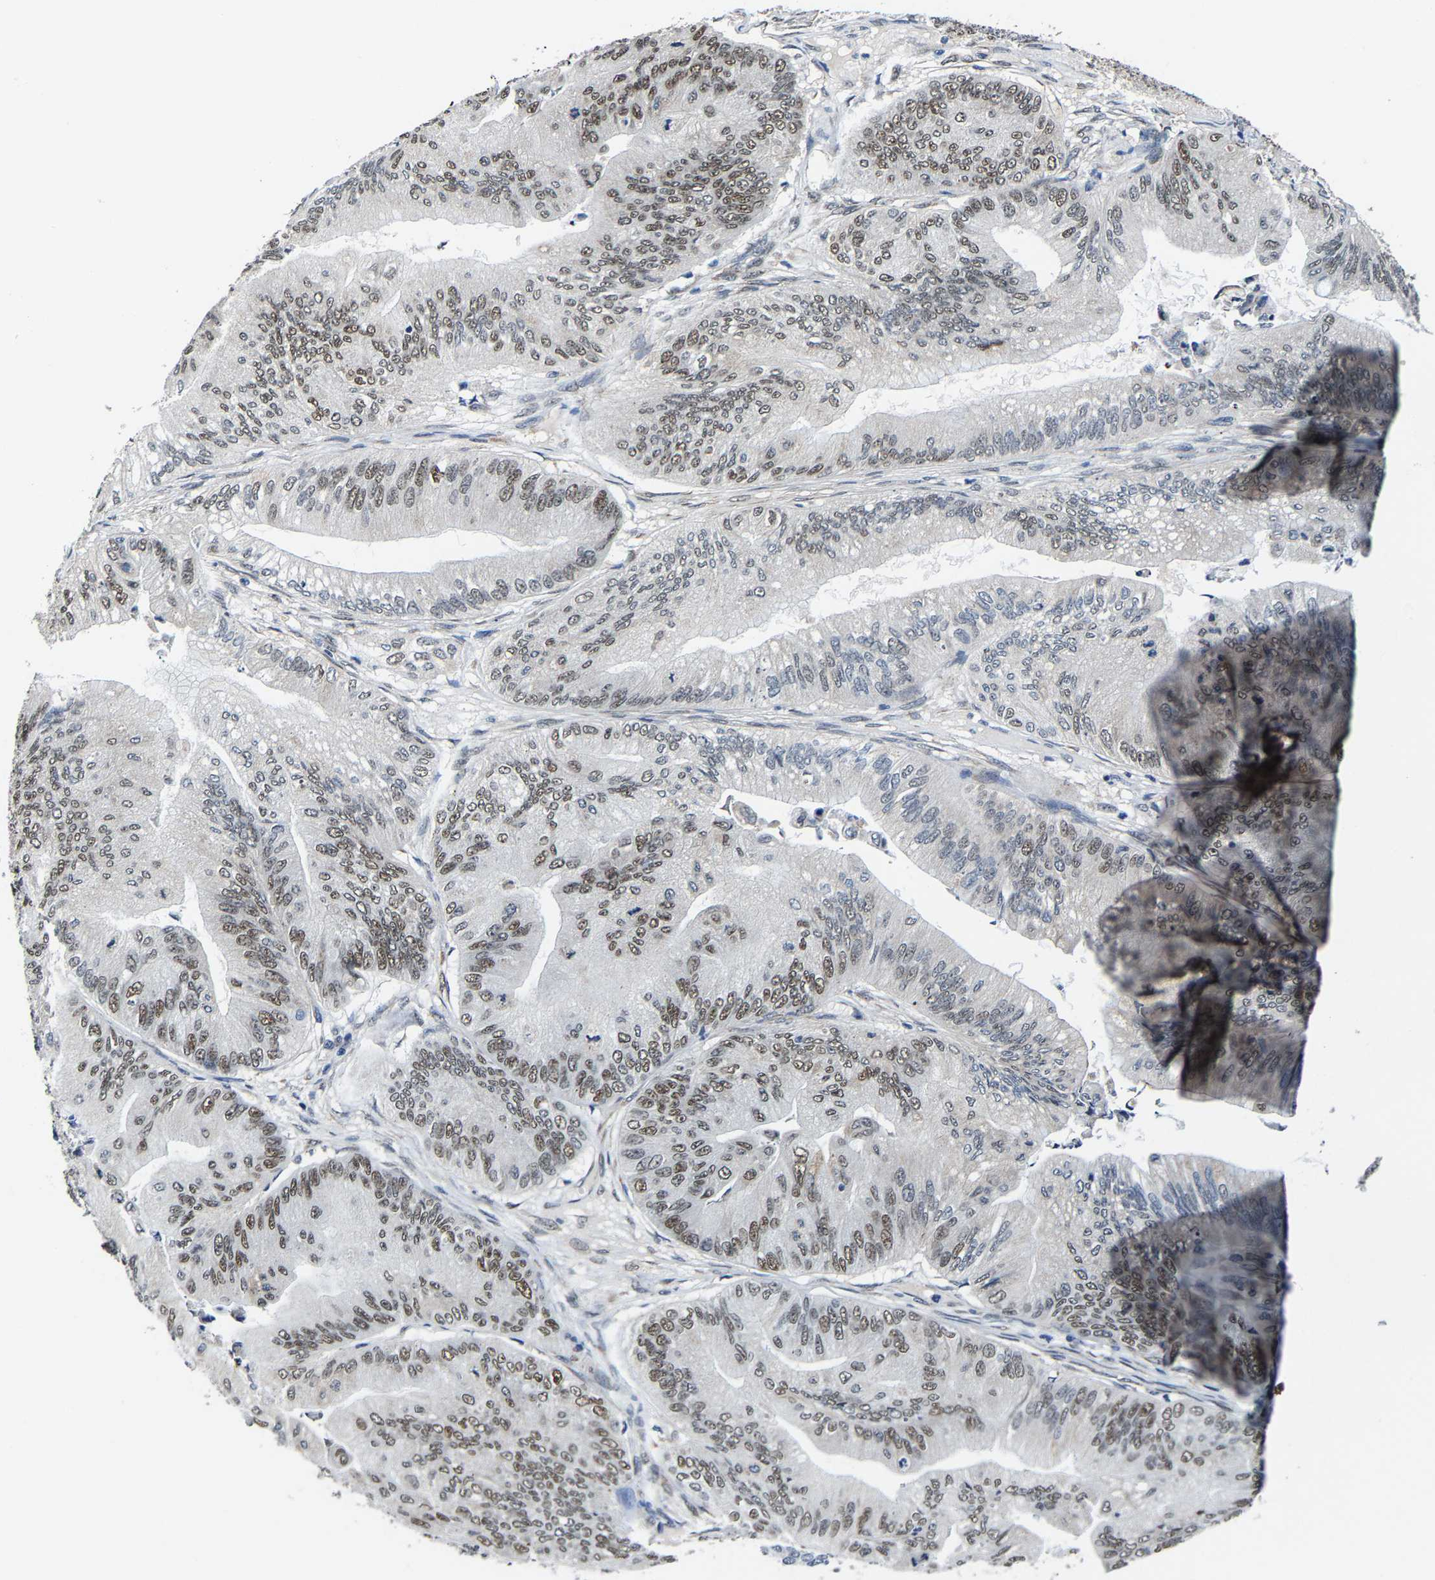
{"staining": {"intensity": "moderate", "quantity": ">75%", "location": "nuclear"}, "tissue": "ovarian cancer", "cell_type": "Tumor cells", "image_type": "cancer", "snomed": [{"axis": "morphology", "description": "Cystadenocarcinoma, mucinous, NOS"}, {"axis": "topography", "description": "Ovary"}], "caption": "Immunohistochemical staining of ovarian cancer reveals moderate nuclear protein staining in approximately >75% of tumor cells.", "gene": "METTL1", "patient": {"sex": "female", "age": 61}}